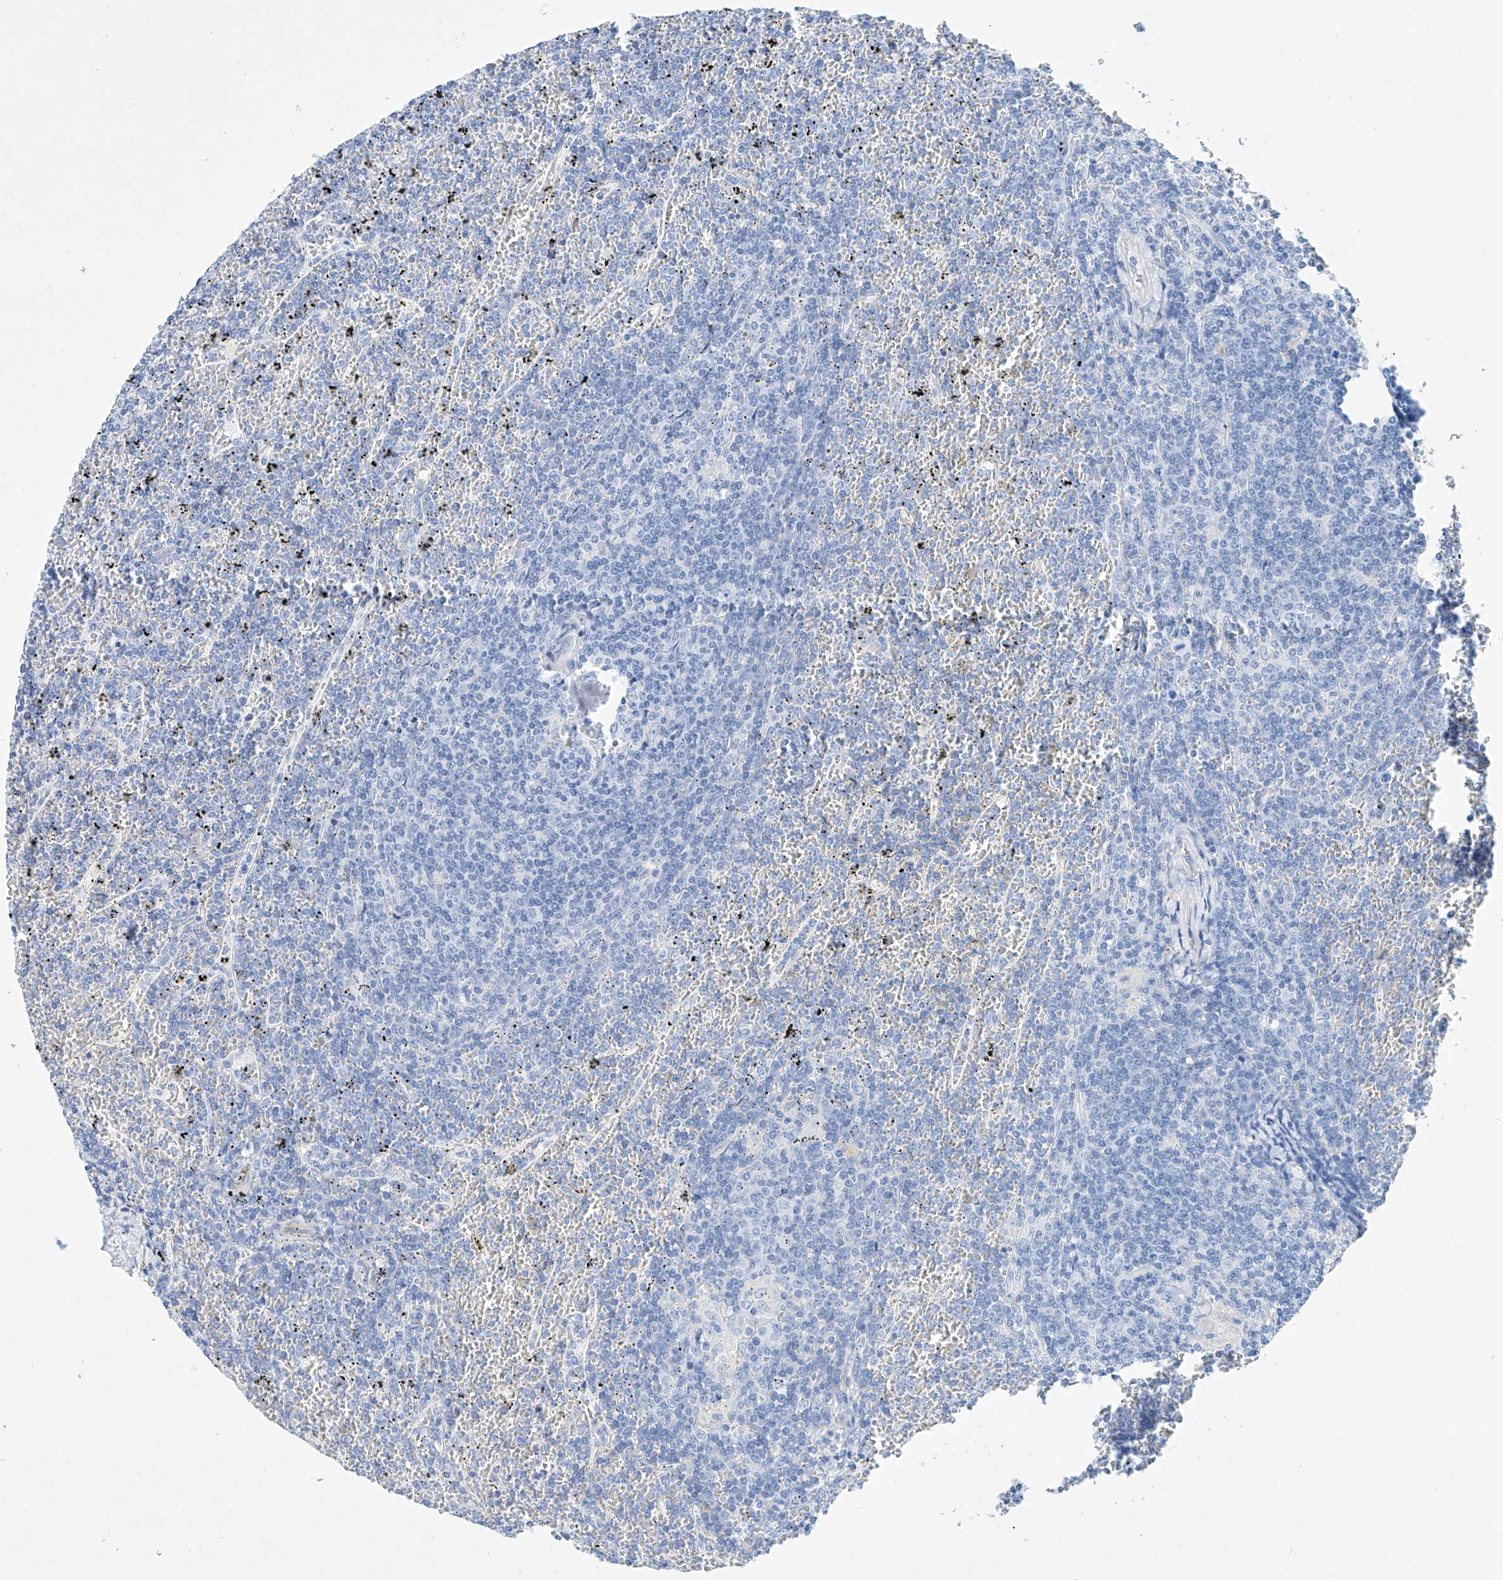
{"staining": {"intensity": "negative", "quantity": "none", "location": "none"}, "tissue": "lymphoma", "cell_type": "Tumor cells", "image_type": "cancer", "snomed": [{"axis": "morphology", "description": "Malignant lymphoma, non-Hodgkin's type, Low grade"}, {"axis": "topography", "description": "Spleen"}], "caption": "Image shows no significant protein positivity in tumor cells of lymphoma.", "gene": "LURAP1", "patient": {"sex": "female", "age": 19}}